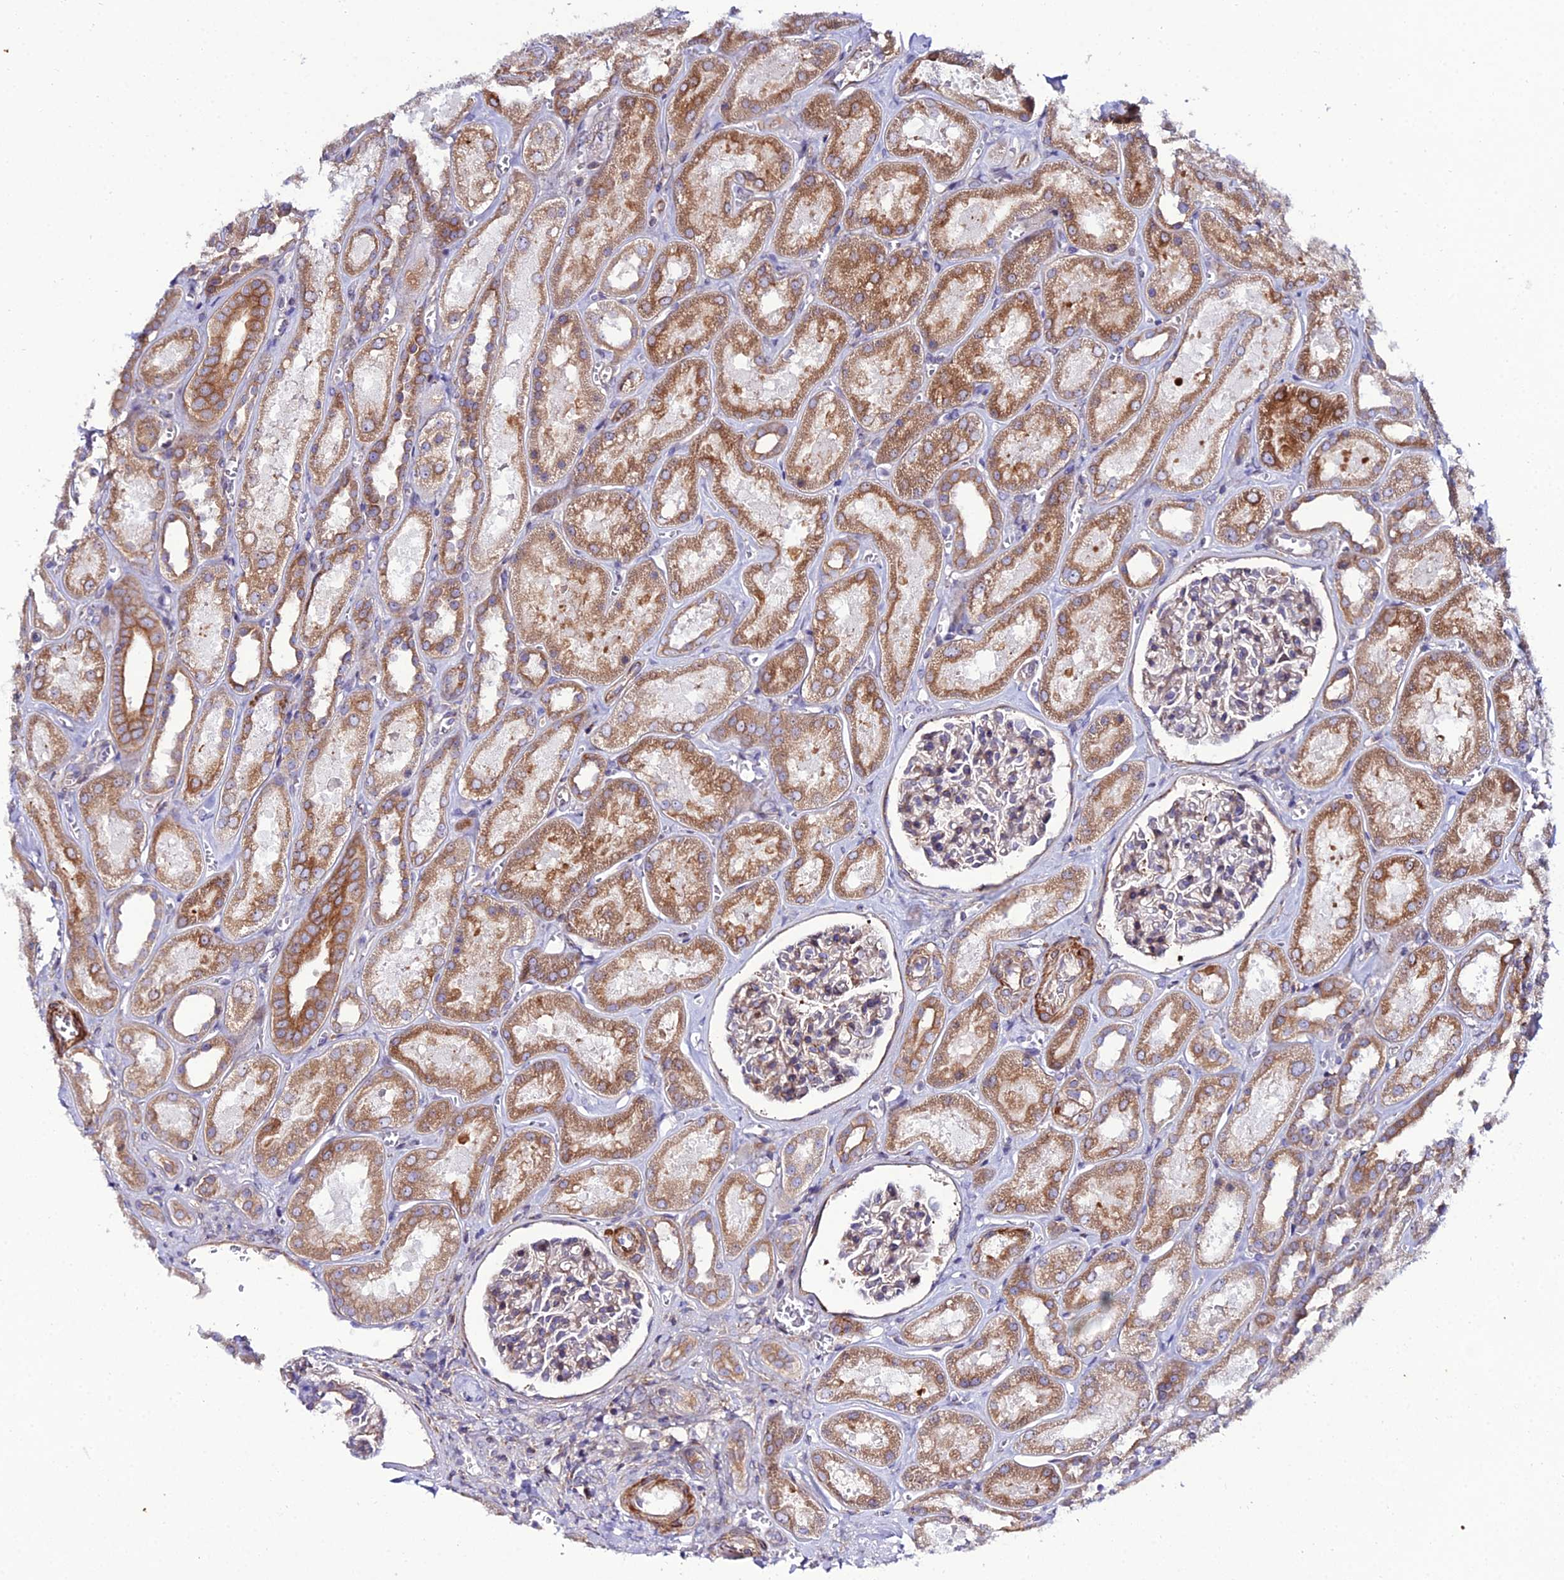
{"staining": {"intensity": "moderate", "quantity": "<25%", "location": "cytoplasmic/membranous"}, "tissue": "kidney", "cell_type": "Cells in glomeruli", "image_type": "normal", "snomed": [{"axis": "morphology", "description": "Normal tissue, NOS"}, {"axis": "morphology", "description": "Adenocarcinoma, NOS"}, {"axis": "topography", "description": "Kidney"}], "caption": "This micrograph reveals immunohistochemistry staining of unremarkable human kidney, with low moderate cytoplasmic/membranous positivity in about <25% of cells in glomeruli.", "gene": "ARL6IP1", "patient": {"sex": "female", "age": 68}}